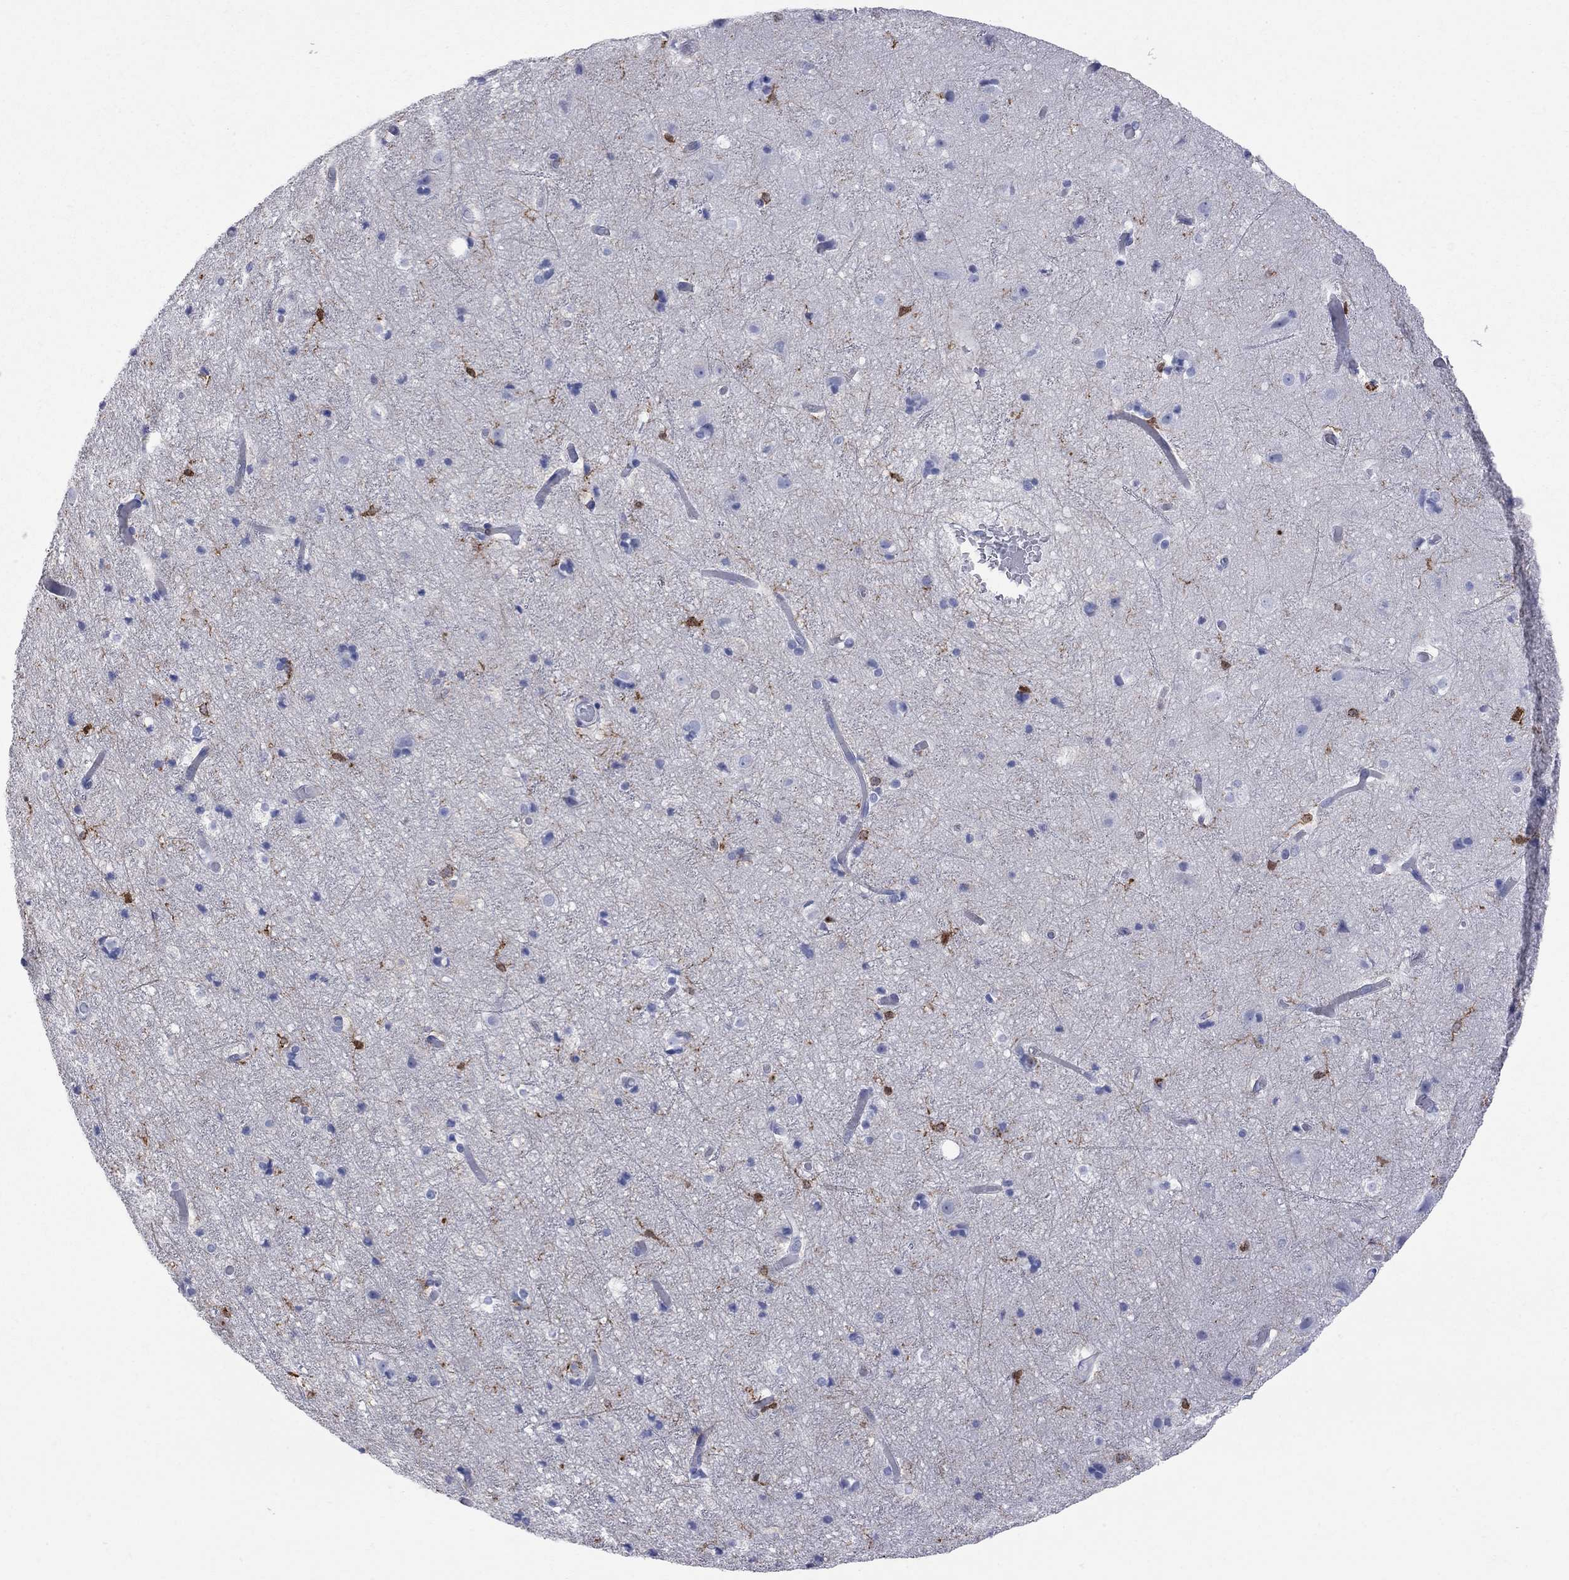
{"staining": {"intensity": "negative", "quantity": "none", "location": "none"}, "tissue": "cerebral cortex", "cell_type": "Endothelial cells", "image_type": "normal", "snomed": [{"axis": "morphology", "description": "Normal tissue, NOS"}, {"axis": "topography", "description": "Cerebral cortex"}], "caption": "The image shows no staining of endothelial cells in normal cerebral cortex.", "gene": "ABI3", "patient": {"sex": "female", "age": 52}}